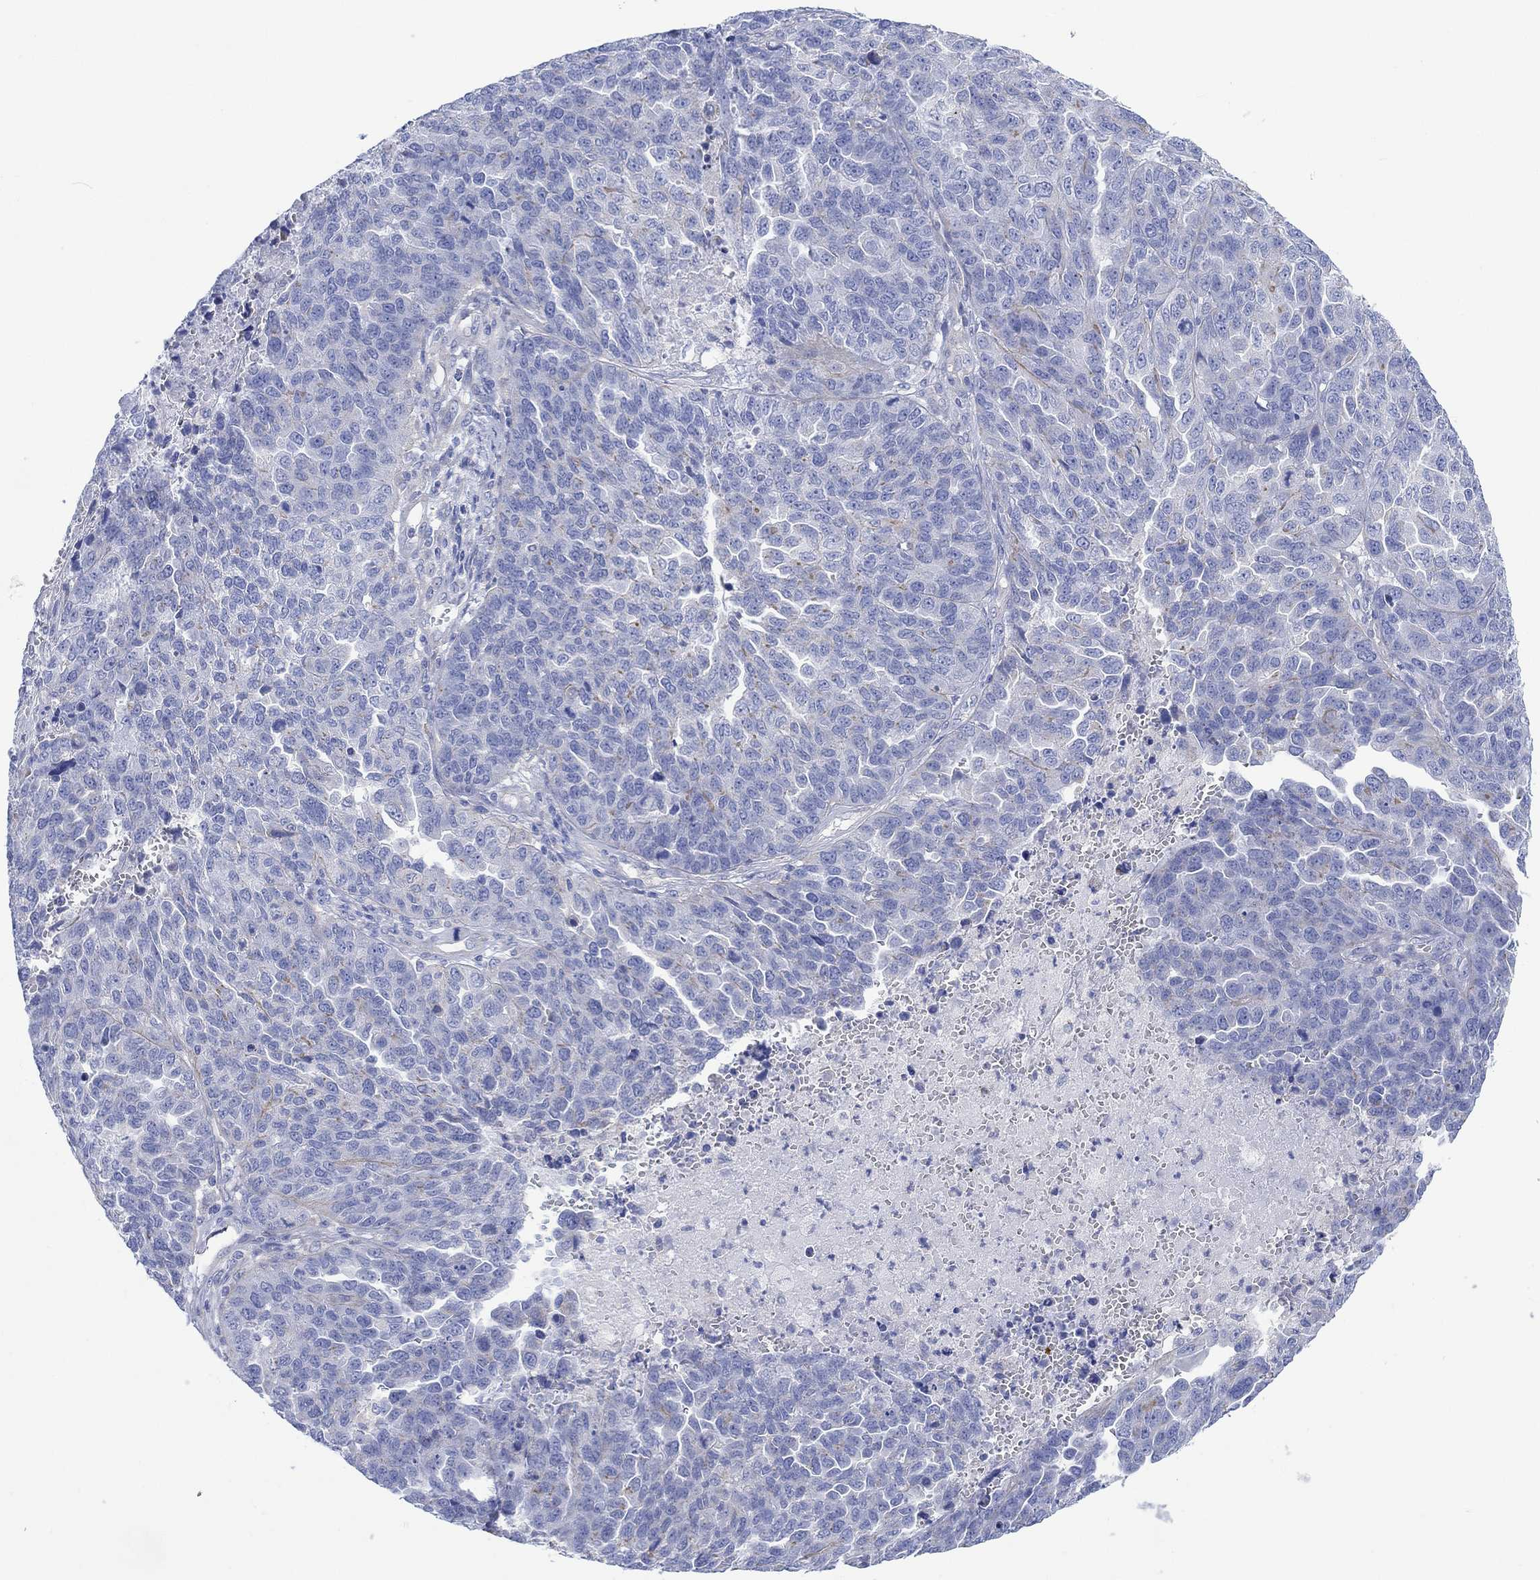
{"staining": {"intensity": "negative", "quantity": "none", "location": "none"}, "tissue": "ovarian cancer", "cell_type": "Tumor cells", "image_type": "cancer", "snomed": [{"axis": "morphology", "description": "Cystadenocarcinoma, serous, NOS"}, {"axis": "topography", "description": "Ovary"}], "caption": "Immunohistochemistry (IHC) image of neoplastic tissue: serous cystadenocarcinoma (ovarian) stained with DAB (3,3'-diaminobenzidine) reveals no significant protein positivity in tumor cells. (DAB (3,3'-diaminobenzidine) immunohistochemistry (IHC) with hematoxylin counter stain).", "gene": "REEP6", "patient": {"sex": "female", "age": 87}}